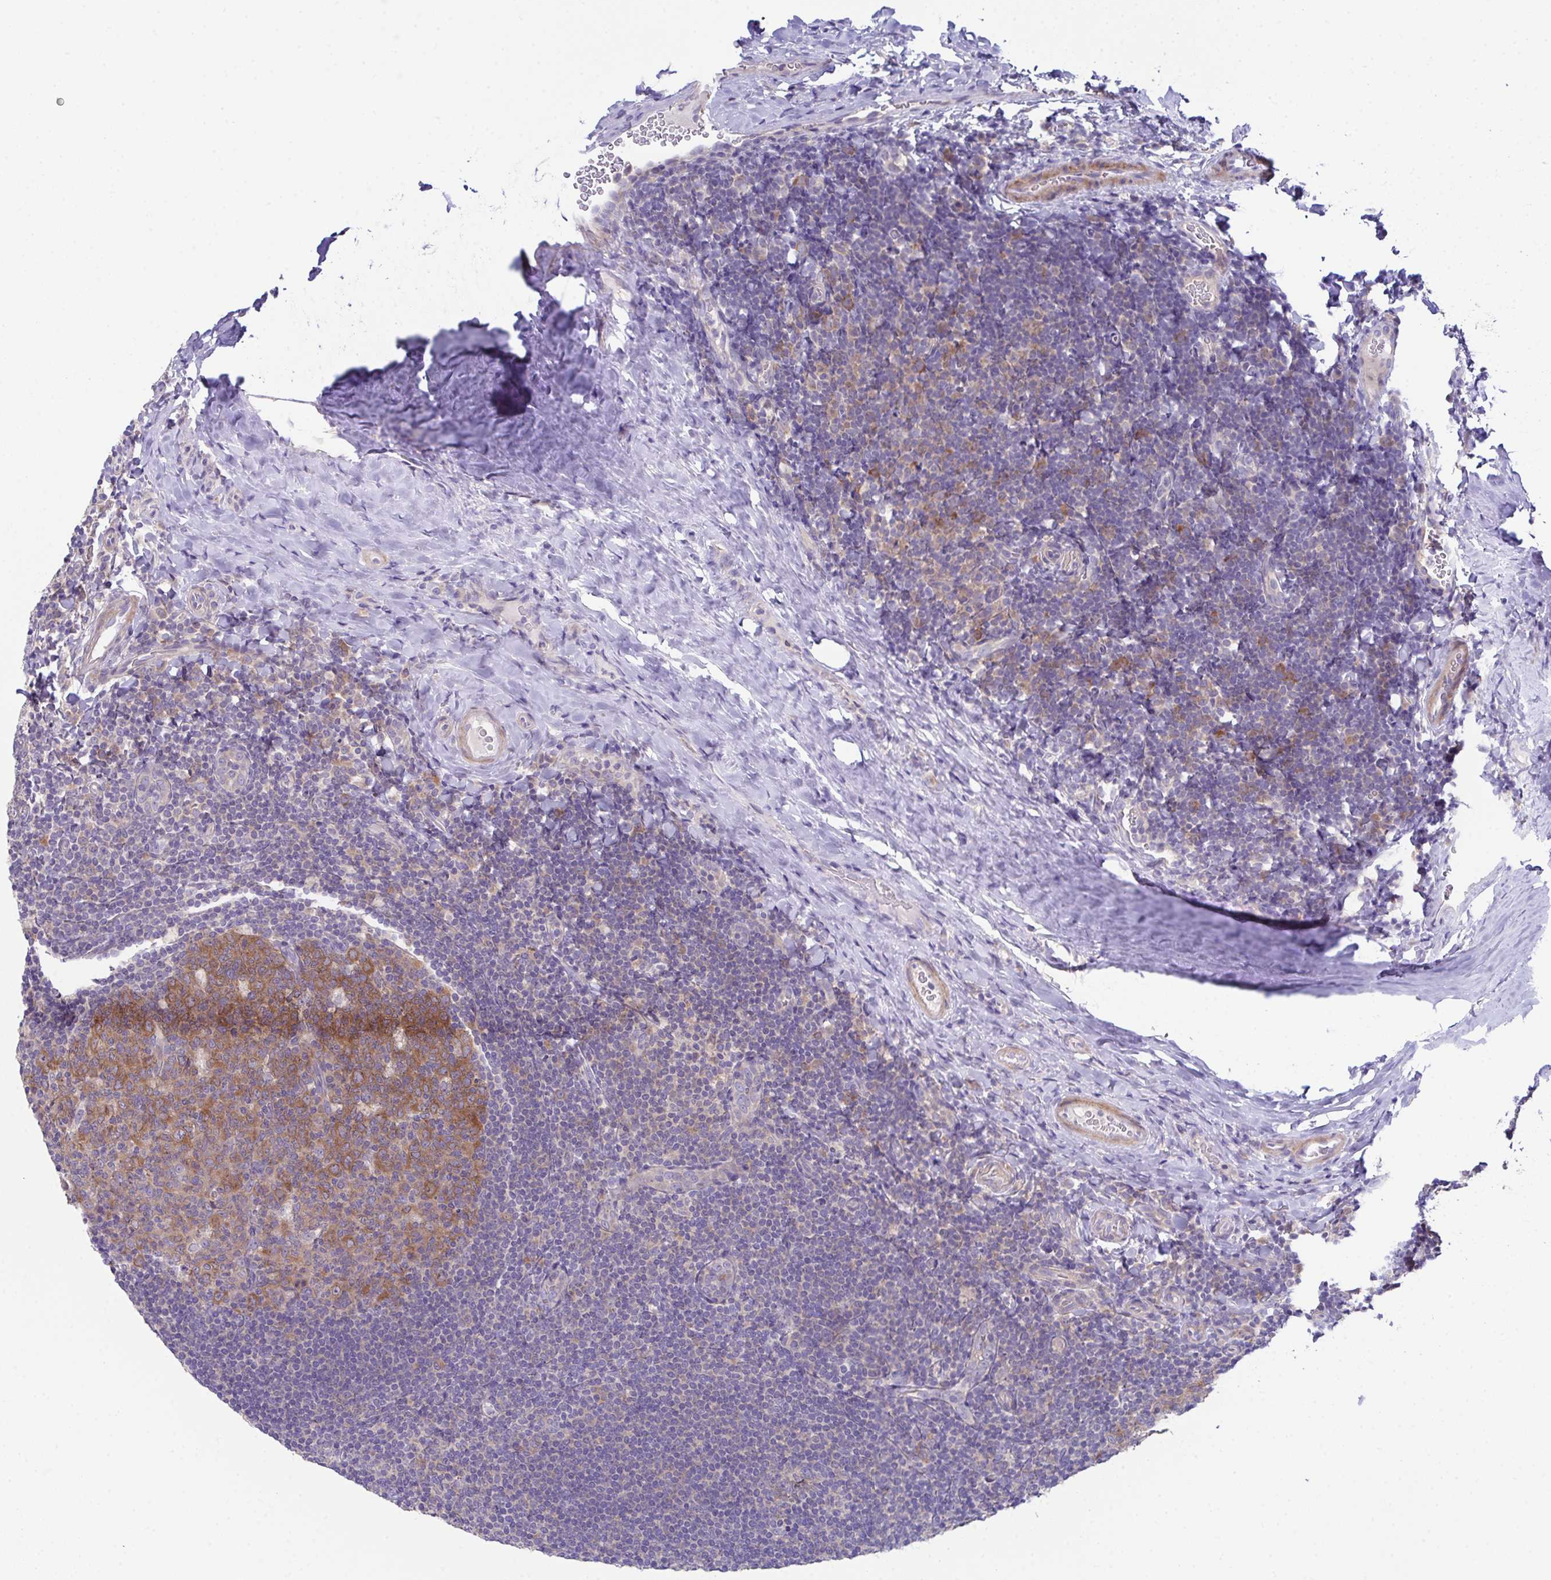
{"staining": {"intensity": "moderate", "quantity": ">75%", "location": "cytoplasmic/membranous"}, "tissue": "tonsil", "cell_type": "Germinal center cells", "image_type": "normal", "snomed": [{"axis": "morphology", "description": "Normal tissue, NOS"}, {"axis": "topography", "description": "Tonsil"}], "caption": "Immunohistochemical staining of benign human tonsil exhibits moderate cytoplasmic/membranous protein expression in approximately >75% of germinal center cells.", "gene": "CFAP97D1", "patient": {"sex": "male", "age": 17}}